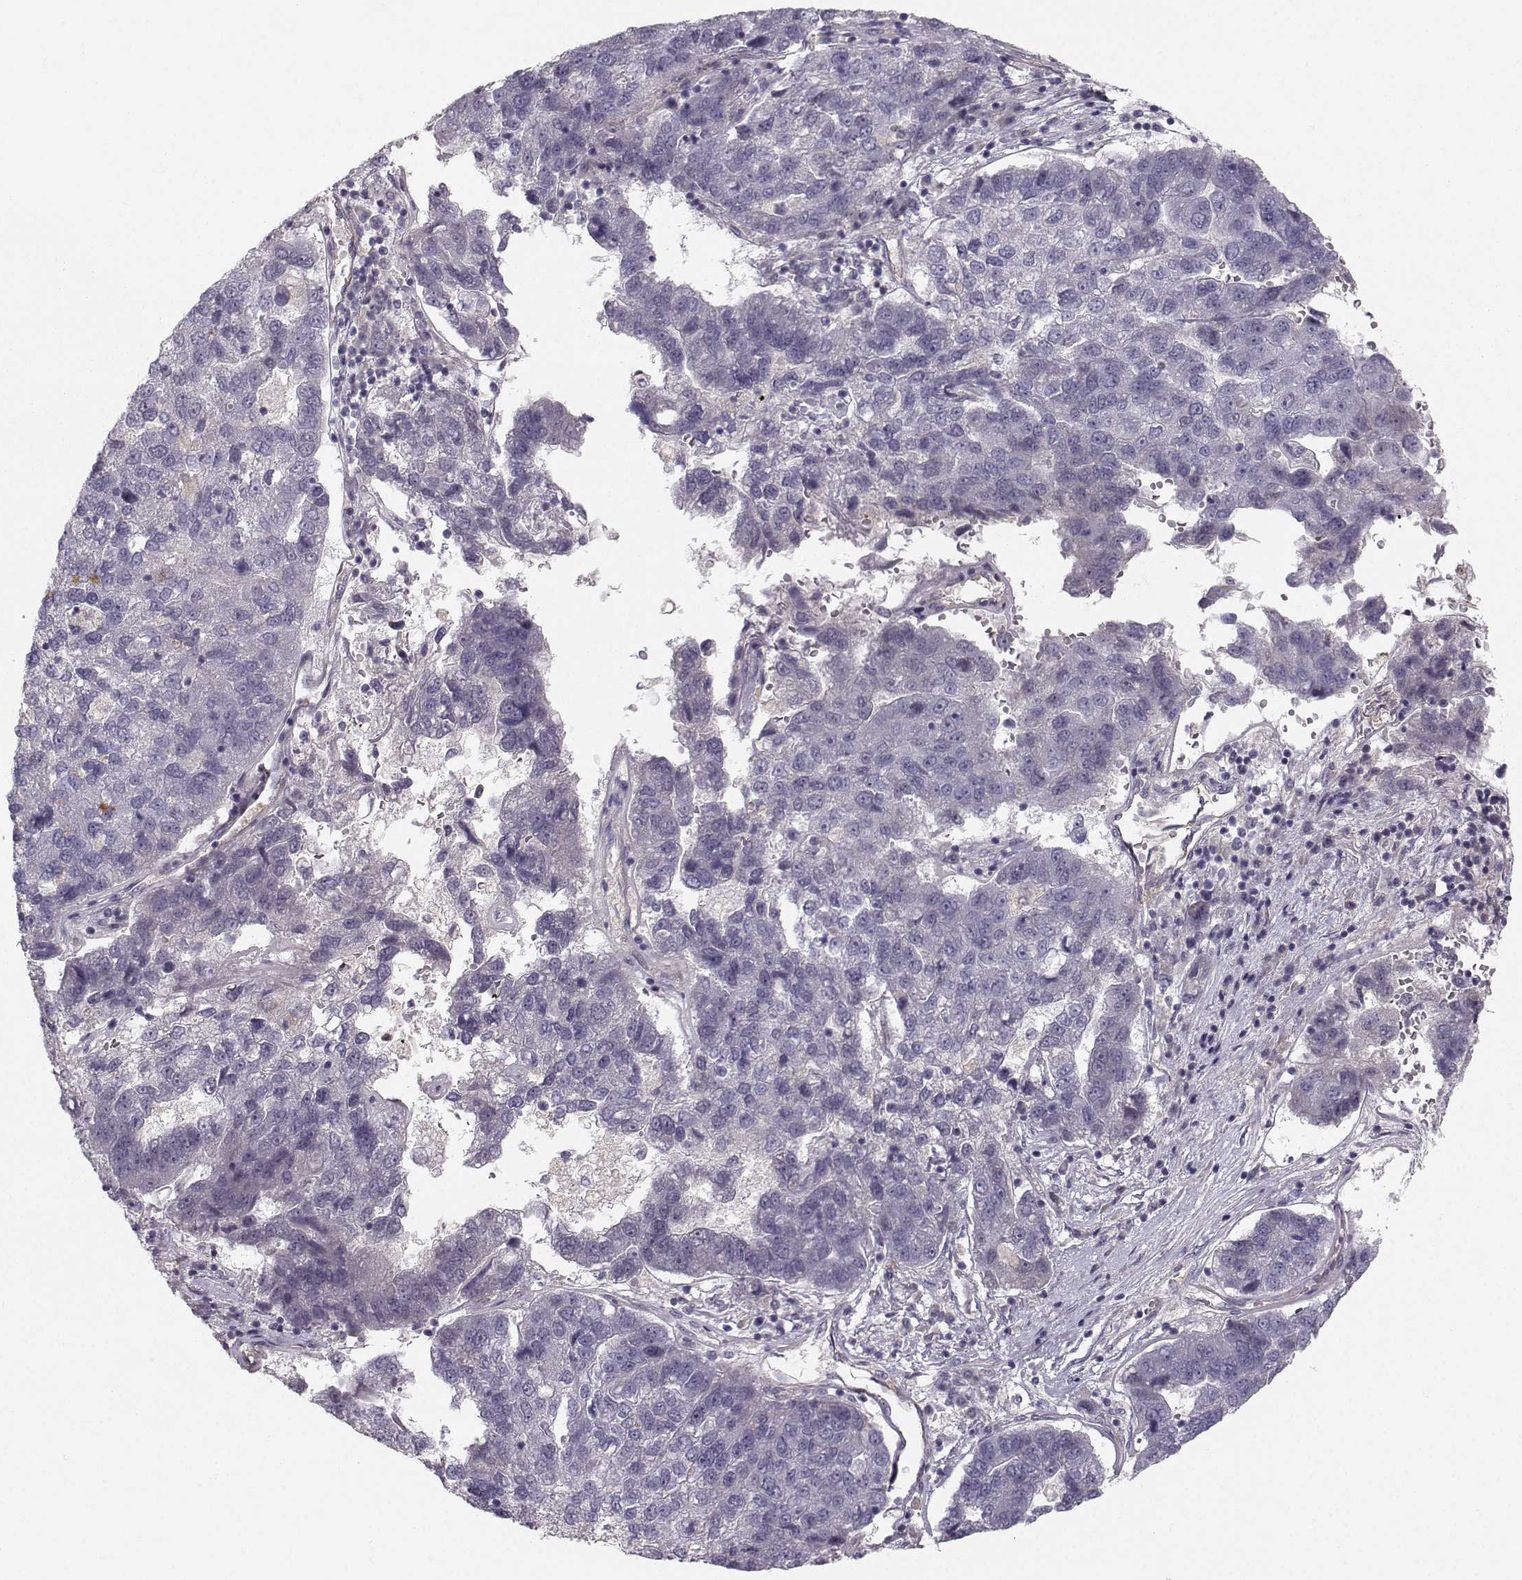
{"staining": {"intensity": "negative", "quantity": "none", "location": "none"}, "tissue": "pancreatic cancer", "cell_type": "Tumor cells", "image_type": "cancer", "snomed": [{"axis": "morphology", "description": "Adenocarcinoma, NOS"}, {"axis": "topography", "description": "Pancreas"}], "caption": "This is an immunohistochemistry micrograph of human pancreatic adenocarcinoma. There is no expression in tumor cells.", "gene": "OPRD1", "patient": {"sex": "female", "age": 61}}